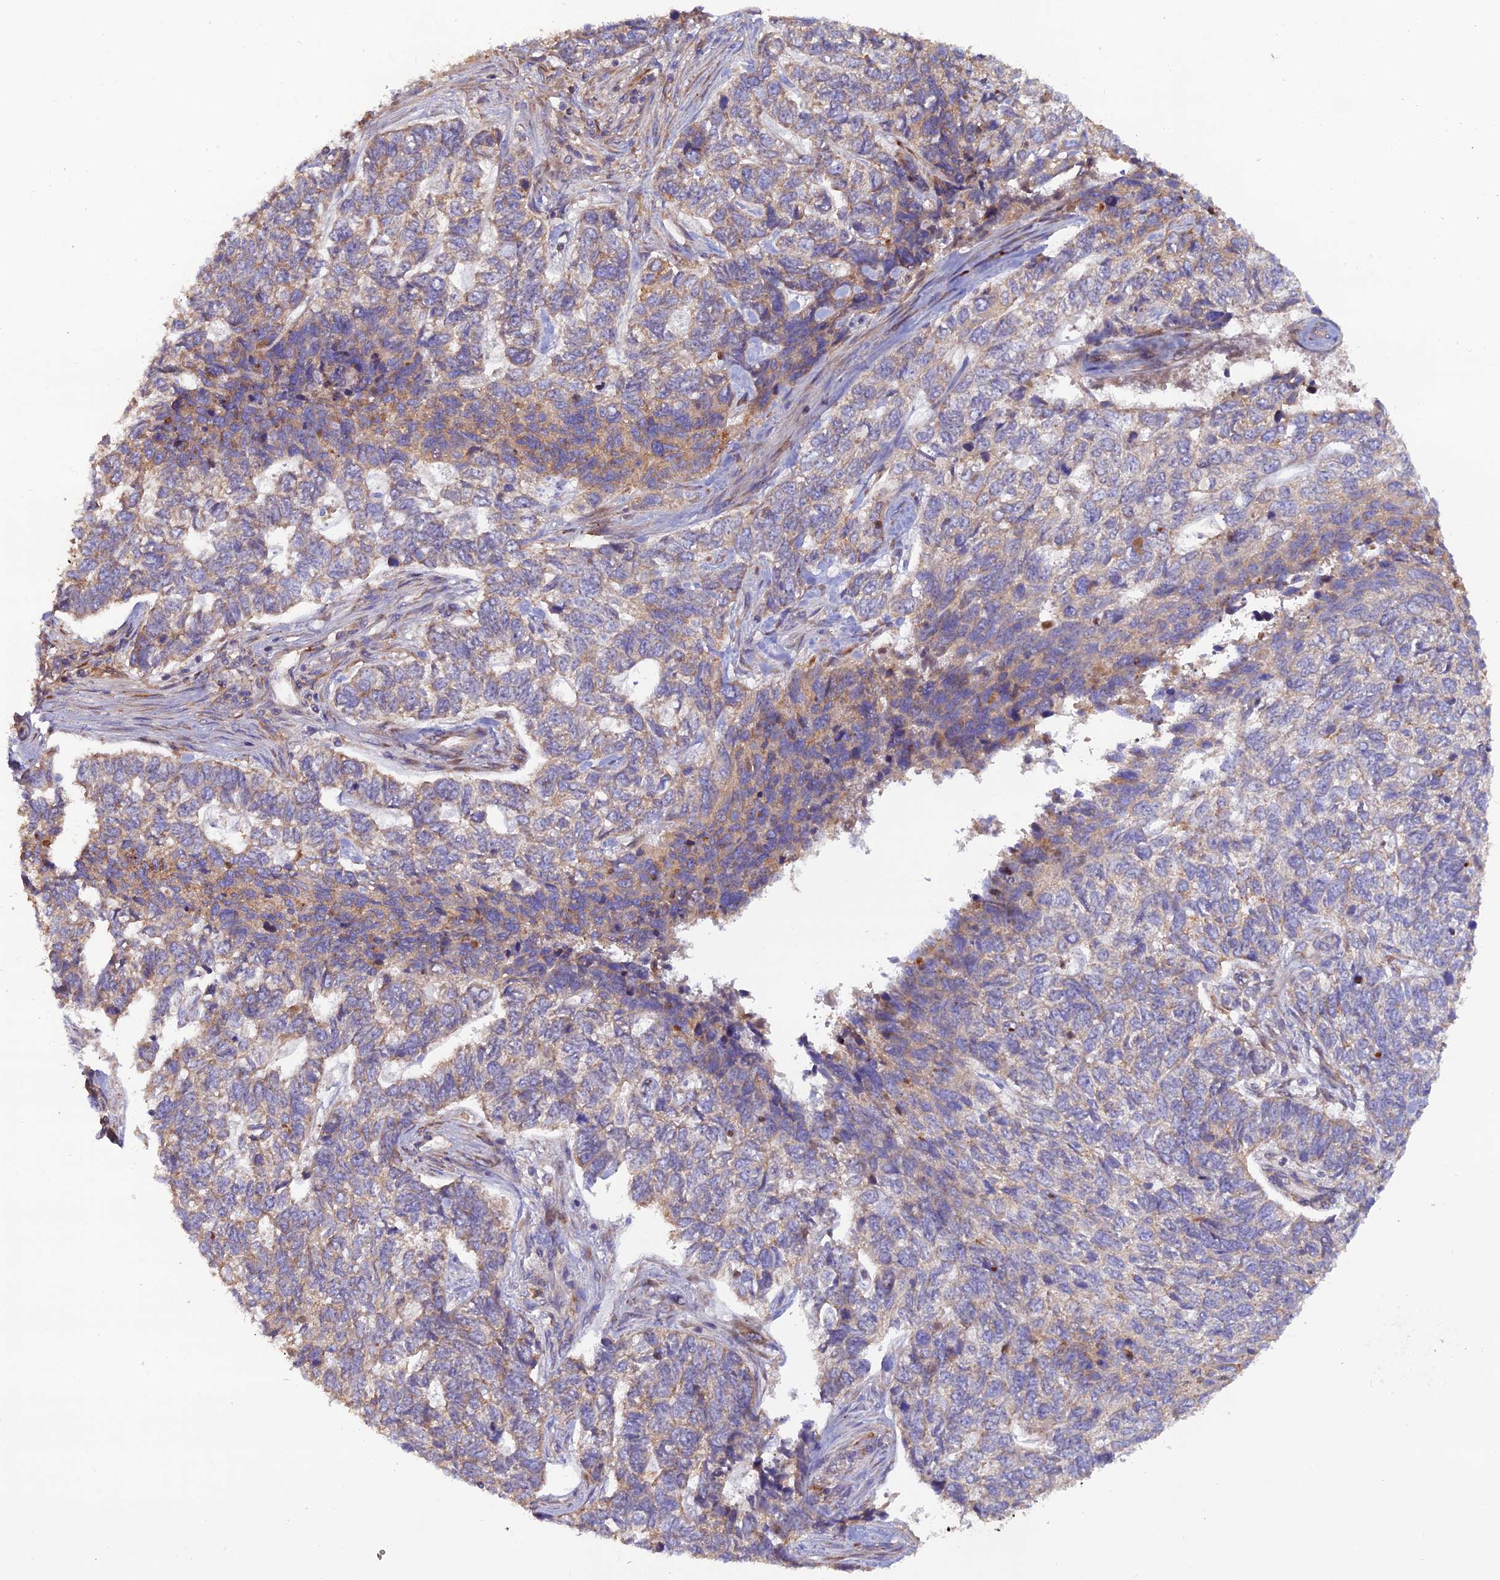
{"staining": {"intensity": "weak", "quantity": "25%-75%", "location": "cytoplasmic/membranous"}, "tissue": "skin cancer", "cell_type": "Tumor cells", "image_type": "cancer", "snomed": [{"axis": "morphology", "description": "Basal cell carcinoma"}, {"axis": "topography", "description": "Skin"}], "caption": "Immunohistochemistry of skin basal cell carcinoma displays low levels of weak cytoplasmic/membranous positivity in approximately 25%-75% of tumor cells.", "gene": "GMCL1", "patient": {"sex": "female", "age": 65}}